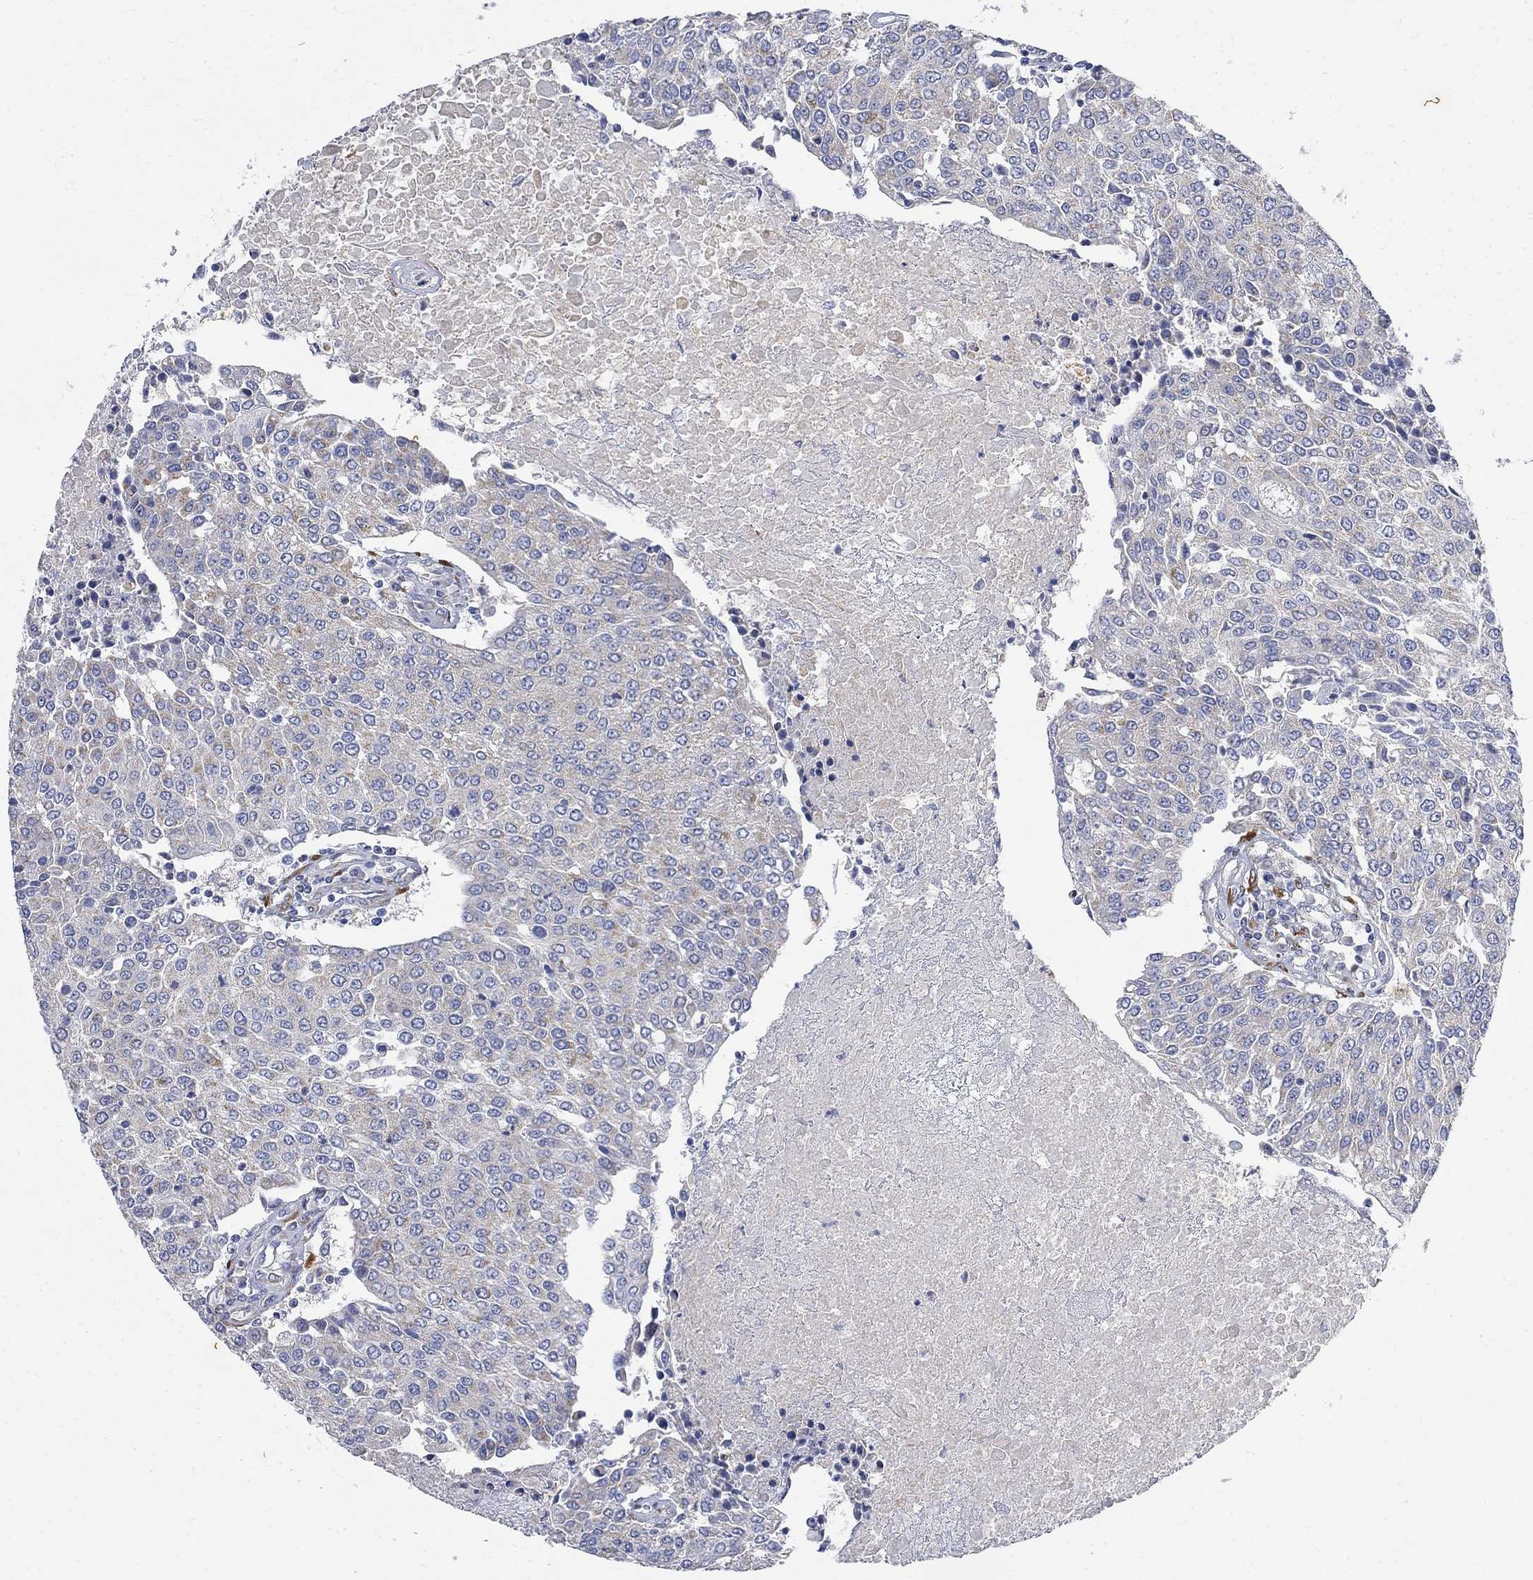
{"staining": {"intensity": "negative", "quantity": "none", "location": "none"}, "tissue": "urothelial cancer", "cell_type": "Tumor cells", "image_type": "cancer", "snomed": [{"axis": "morphology", "description": "Urothelial carcinoma, High grade"}, {"axis": "topography", "description": "Urinary bladder"}], "caption": "Urothelial carcinoma (high-grade) stained for a protein using immunohistochemistry (IHC) reveals no positivity tumor cells.", "gene": "FNDC5", "patient": {"sex": "female", "age": 85}}